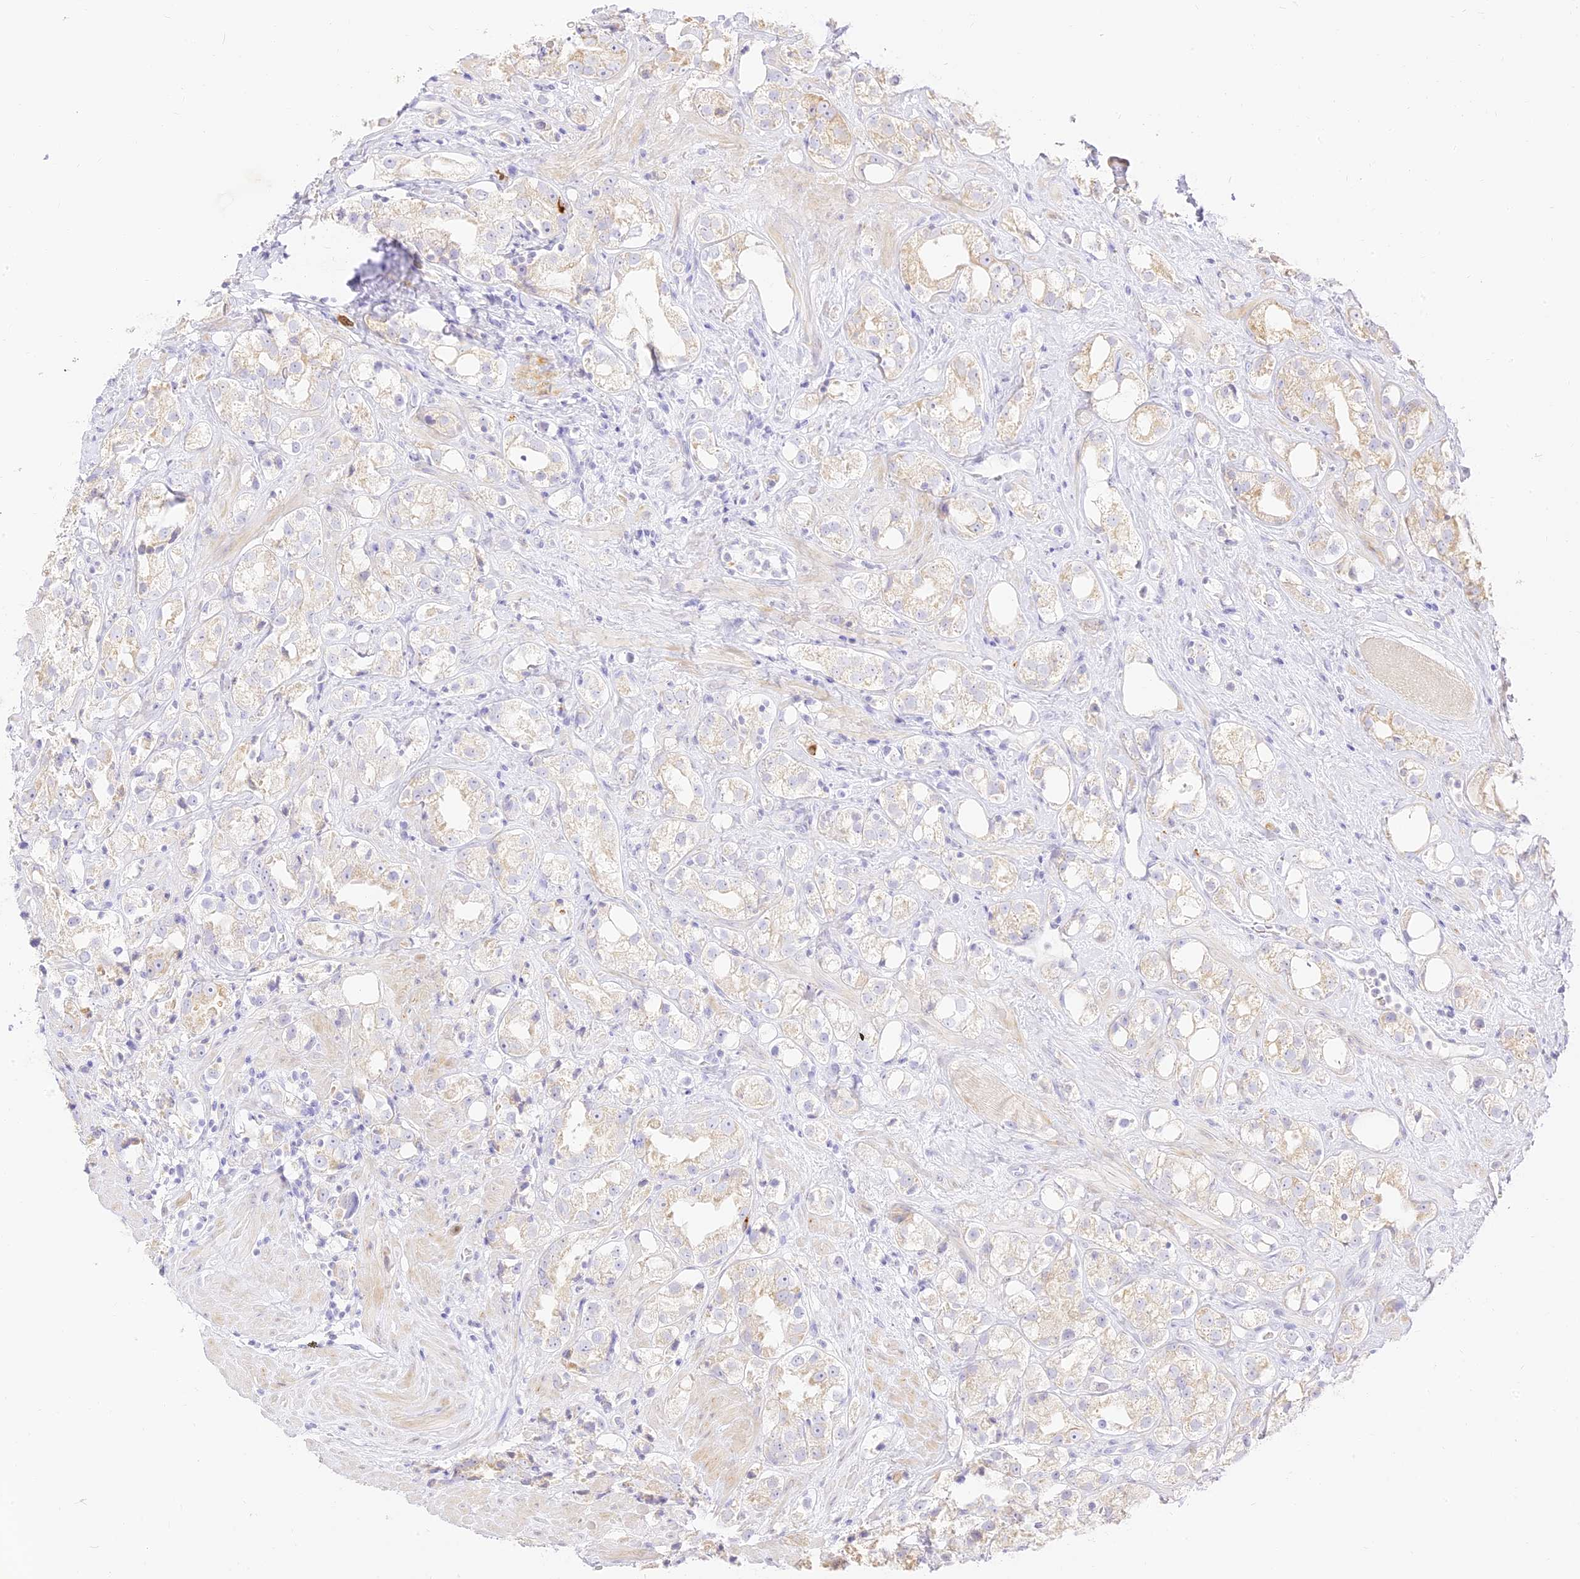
{"staining": {"intensity": "weak", "quantity": "<25%", "location": "cytoplasmic/membranous"}, "tissue": "prostate cancer", "cell_type": "Tumor cells", "image_type": "cancer", "snomed": [{"axis": "morphology", "description": "Adenocarcinoma, NOS"}, {"axis": "topography", "description": "Prostate"}], "caption": "IHC histopathology image of prostate cancer (adenocarcinoma) stained for a protein (brown), which displays no positivity in tumor cells.", "gene": "LRRC15", "patient": {"sex": "male", "age": 79}}